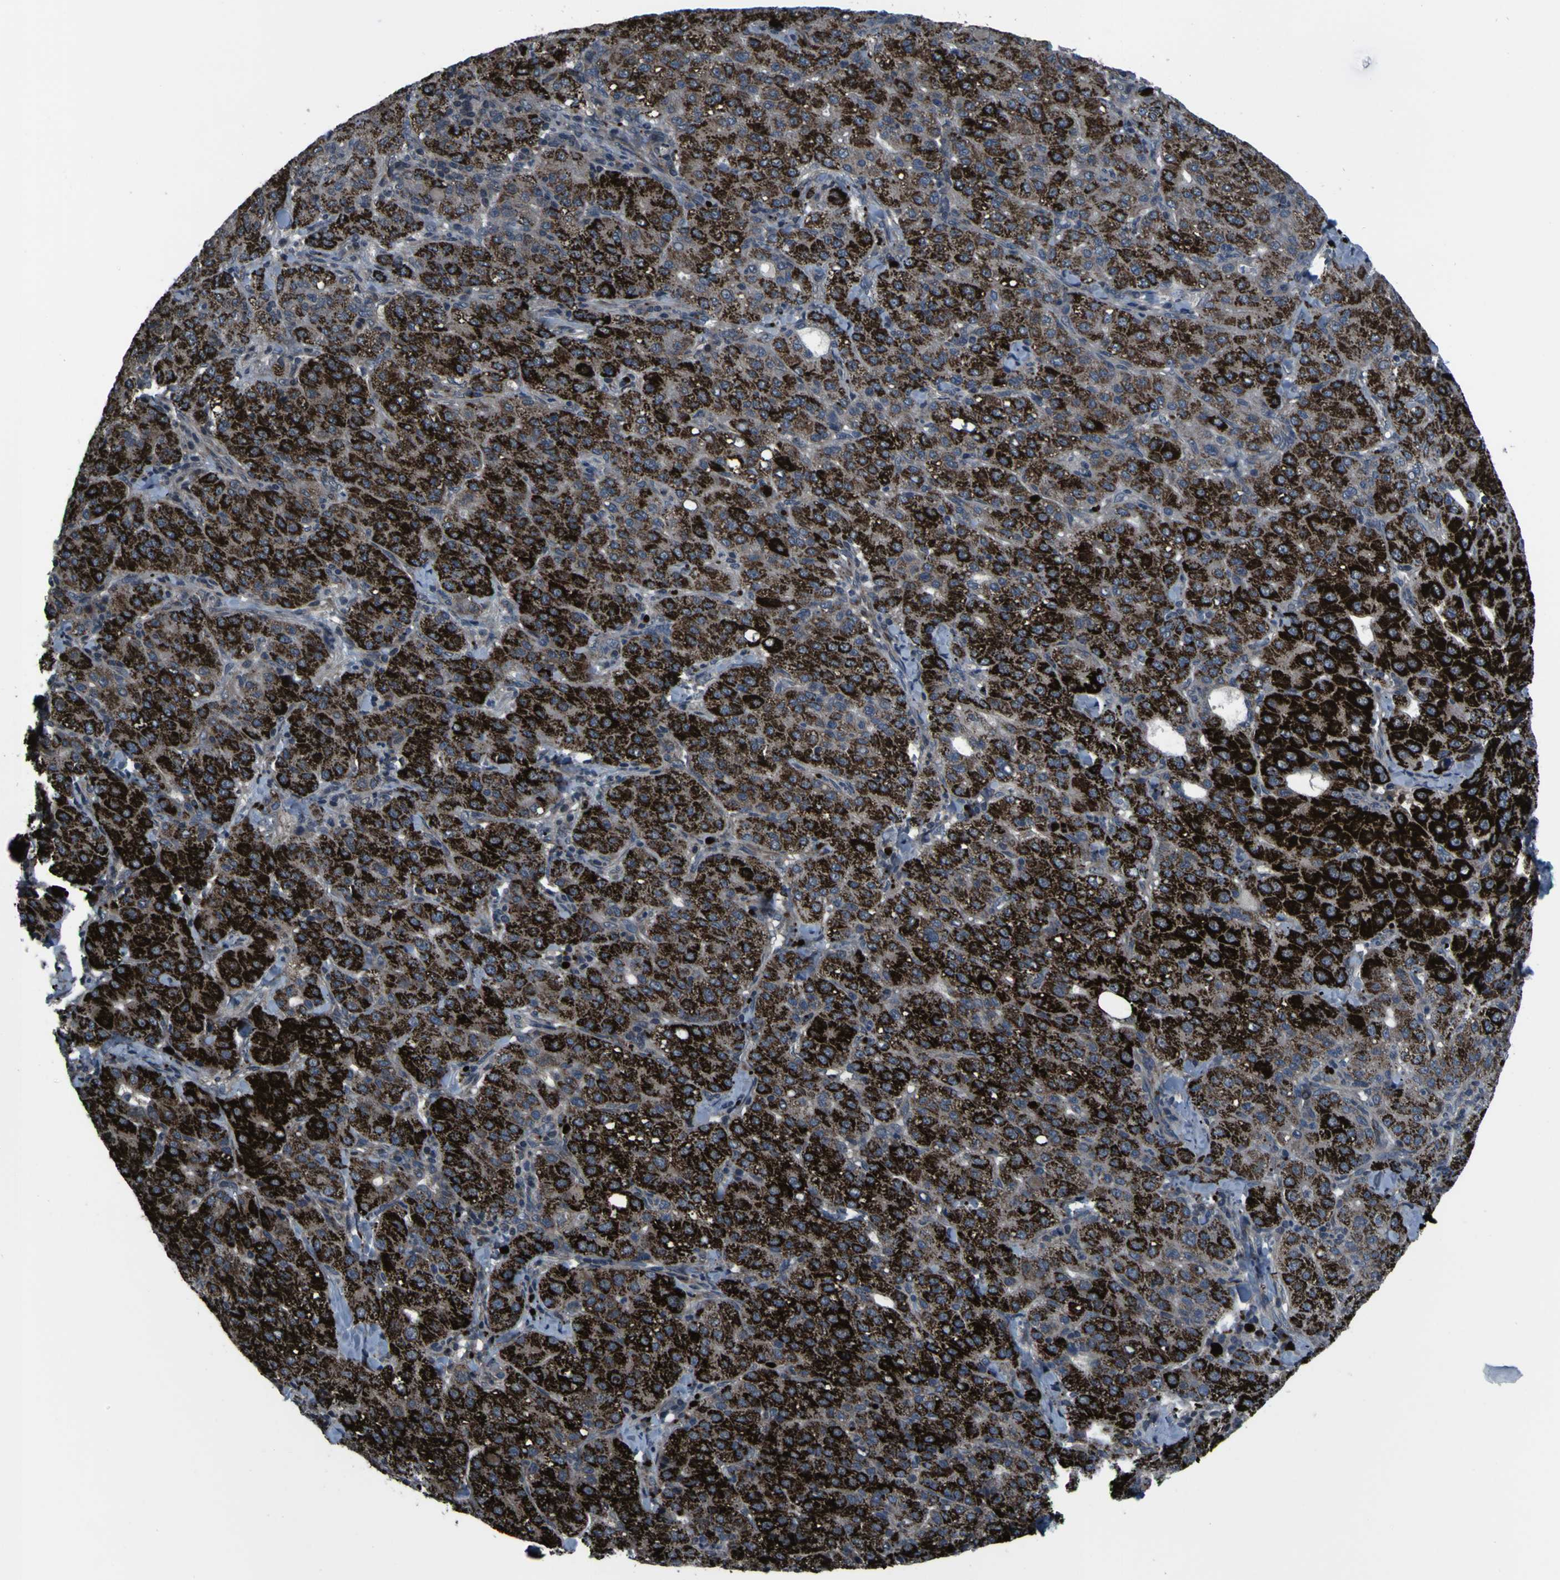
{"staining": {"intensity": "strong", "quantity": ">75%", "location": "cytoplasmic/membranous"}, "tissue": "liver cancer", "cell_type": "Tumor cells", "image_type": "cancer", "snomed": [{"axis": "morphology", "description": "Carcinoma, Hepatocellular, NOS"}, {"axis": "topography", "description": "Liver"}], "caption": "Strong cytoplasmic/membranous protein positivity is appreciated in about >75% of tumor cells in liver cancer (hepatocellular carcinoma). (brown staining indicates protein expression, while blue staining denotes nuclei).", "gene": "OSTM1", "patient": {"sex": "male", "age": 65}}